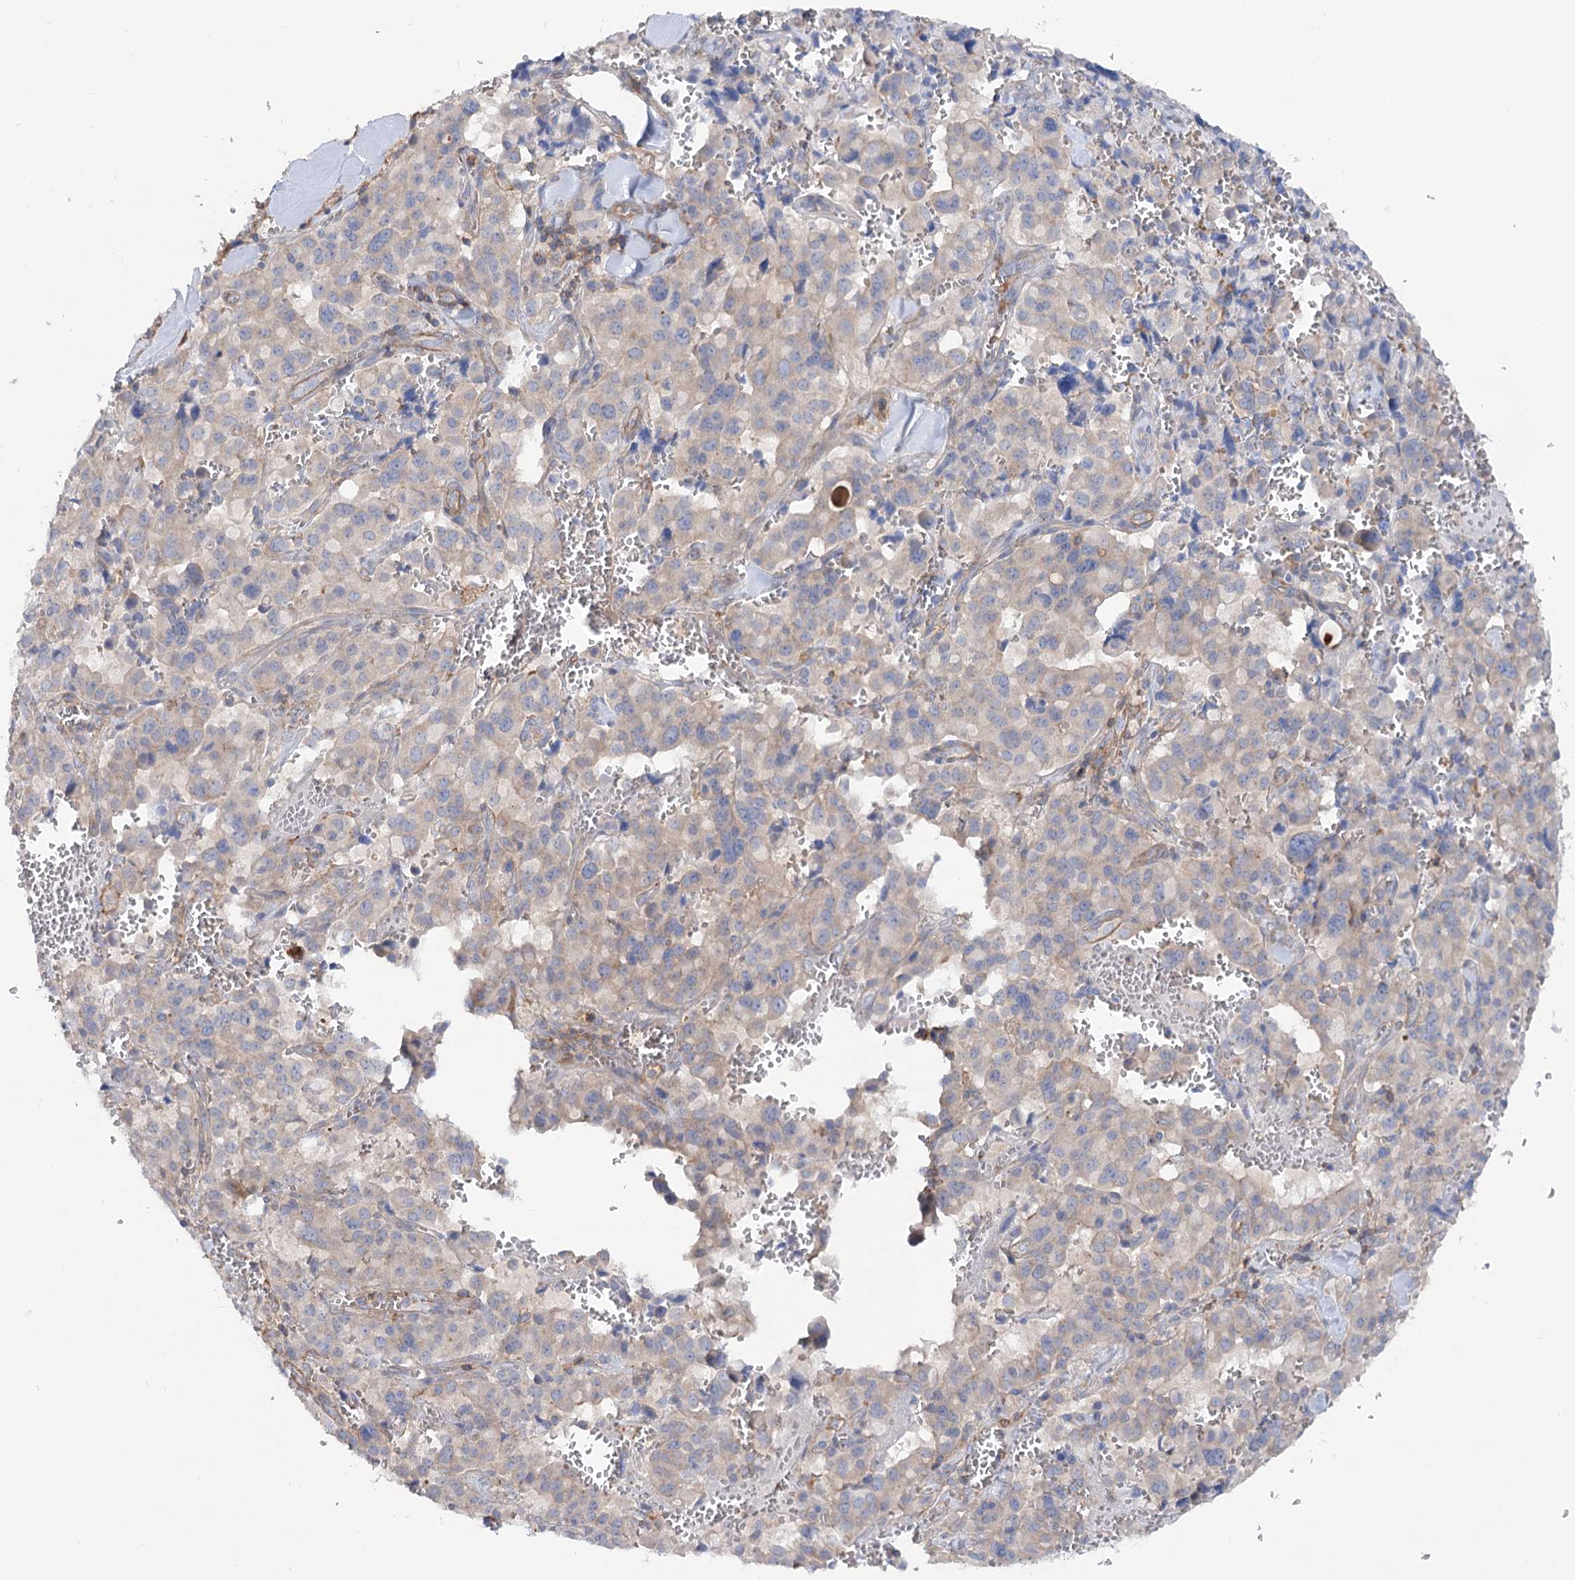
{"staining": {"intensity": "weak", "quantity": "<25%", "location": "cytoplasmic/membranous"}, "tissue": "pancreatic cancer", "cell_type": "Tumor cells", "image_type": "cancer", "snomed": [{"axis": "morphology", "description": "Adenocarcinoma, NOS"}, {"axis": "topography", "description": "Pancreas"}], "caption": "Protein analysis of adenocarcinoma (pancreatic) demonstrates no significant expression in tumor cells.", "gene": "LARP1B", "patient": {"sex": "male", "age": 65}}